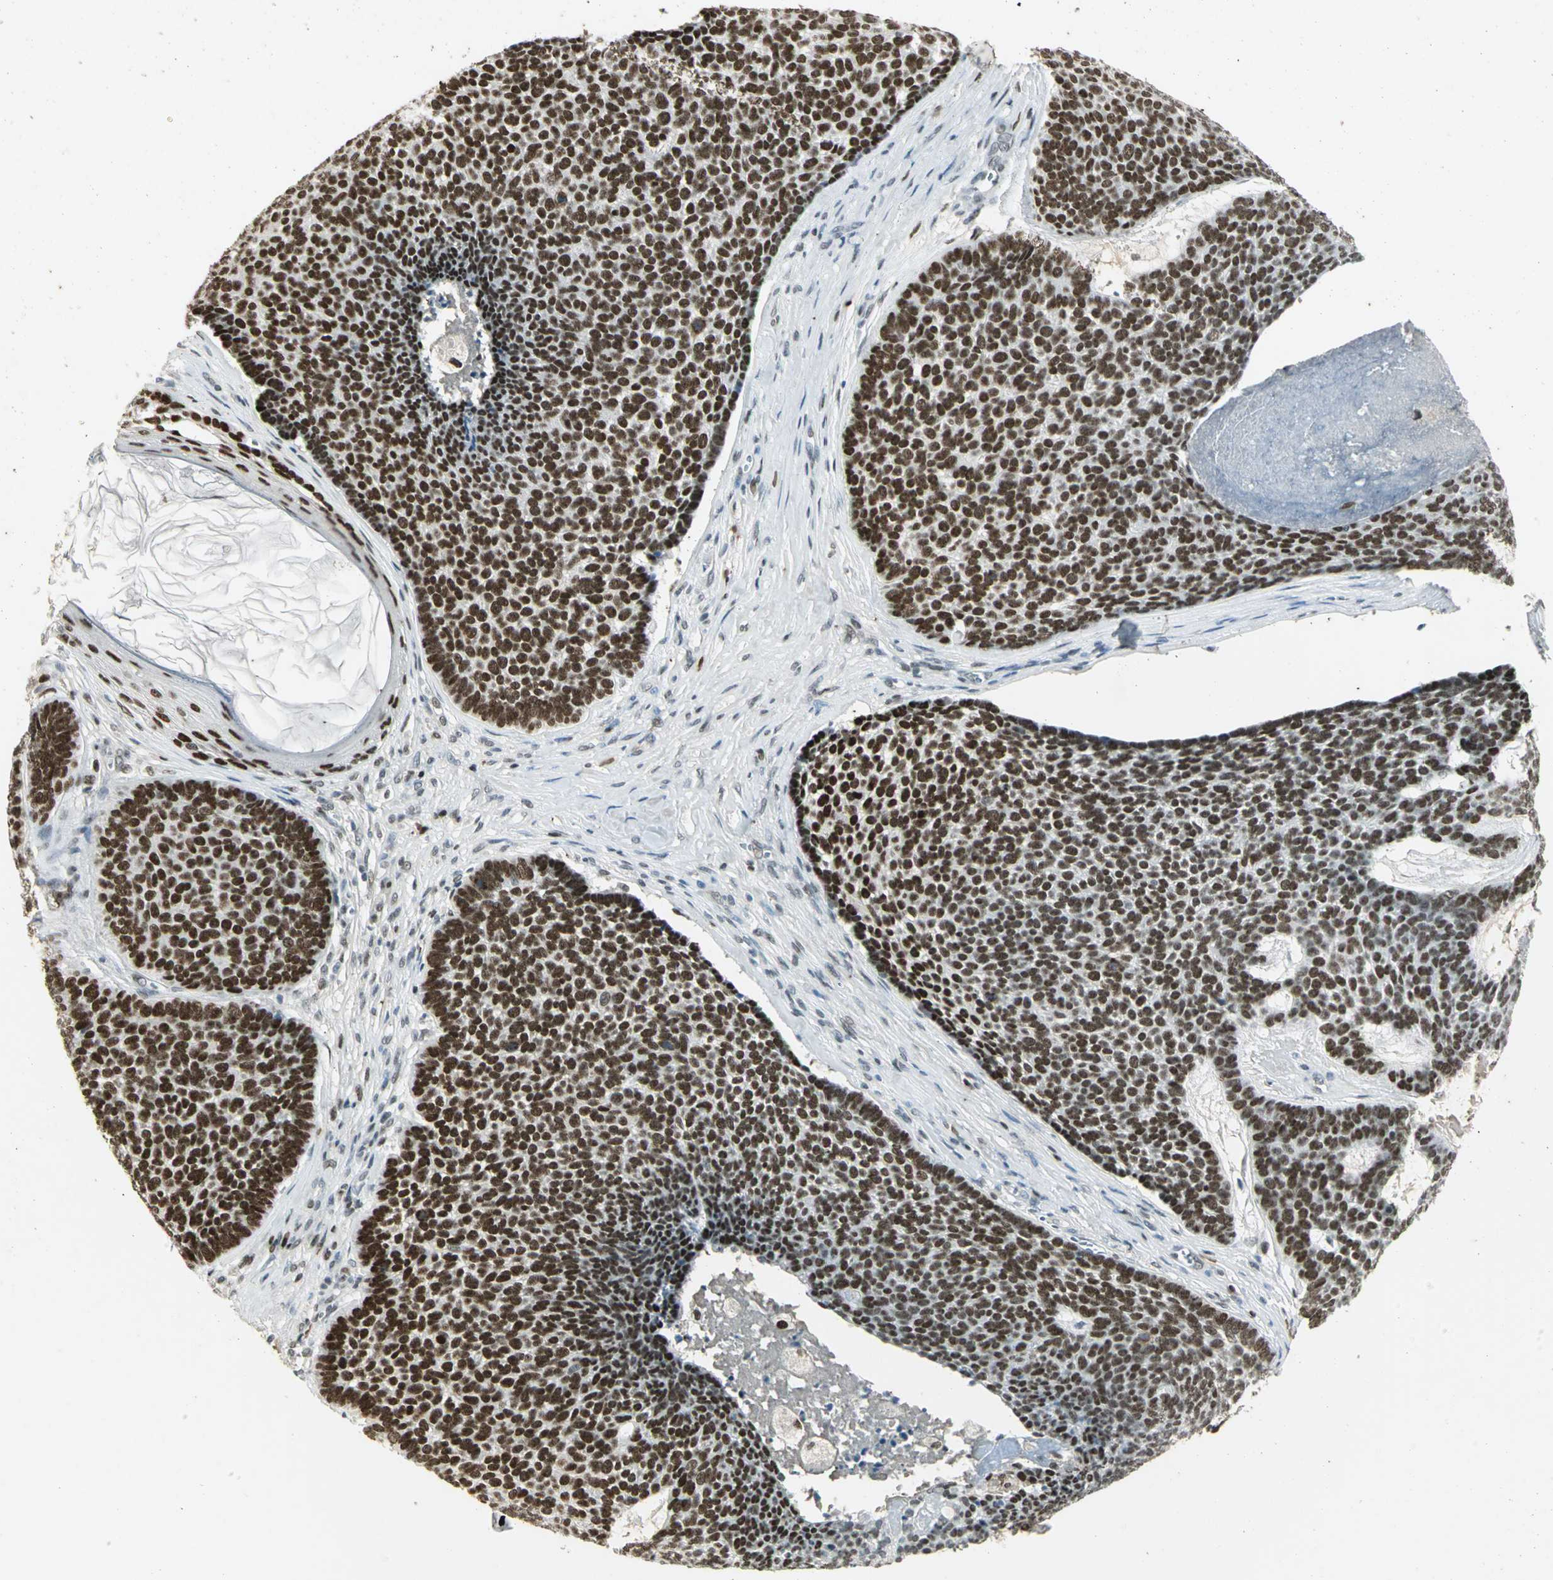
{"staining": {"intensity": "strong", "quantity": ">75%", "location": "nuclear"}, "tissue": "skin cancer", "cell_type": "Tumor cells", "image_type": "cancer", "snomed": [{"axis": "morphology", "description": "Basal cell carcinoma"}, {"axis": "topography", "description": "Skin"}], "caption": "This photomicrograph demonstrates skin cancer (basal cell carcinoma) stained with immunohistochemistry (IHC) to label a protein in brown. The nuclear of tumor cells show strong positivity for the protein. Nuclei are counter-stained blue.", "gene": "AK6", "patient": {"sex": "male", "age": 84}}